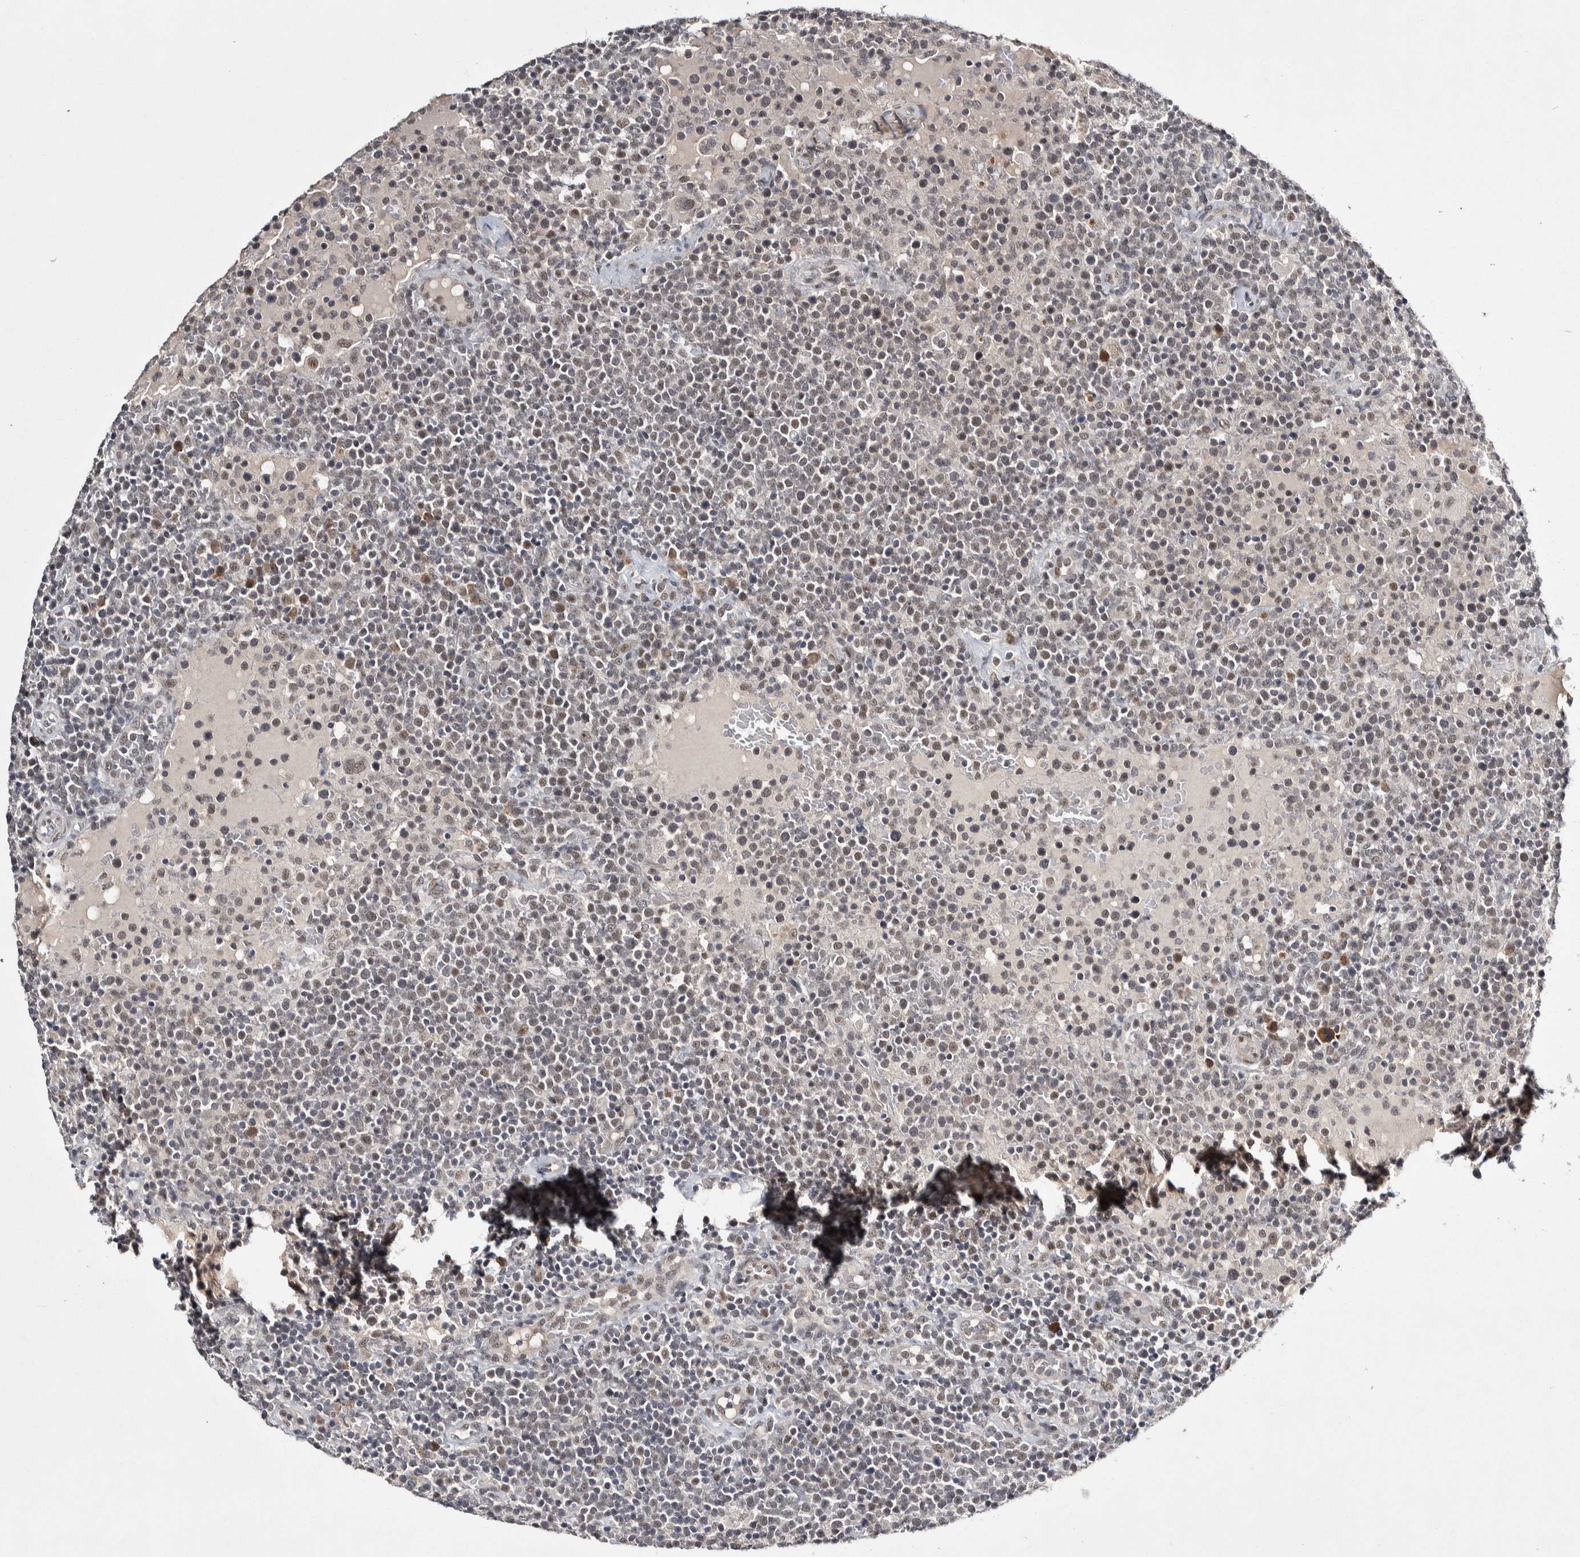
{"staining": {"intensity": "moderate", "quantity": "<25%", "location": "nuclear"}, "tissue": "lymphoma", "cell_type": "Tumor cells", "image_type": "cancer", "snomed": [{"axis": "morphology", "description": "Malignant lymphoma, non-Hodgkin's type, High grade"}, {"axis": "topography", "description": "Lymph node"}], "caption": "Human malignant lymphoma, non-Hodgkin's type (high-grade) stained for a protein (brown) exhibits moderate nuclear positive positivity in about <25% of tumor cells.", "gene": "ASPN", "patient": {"sex": "male", "age": 61}}